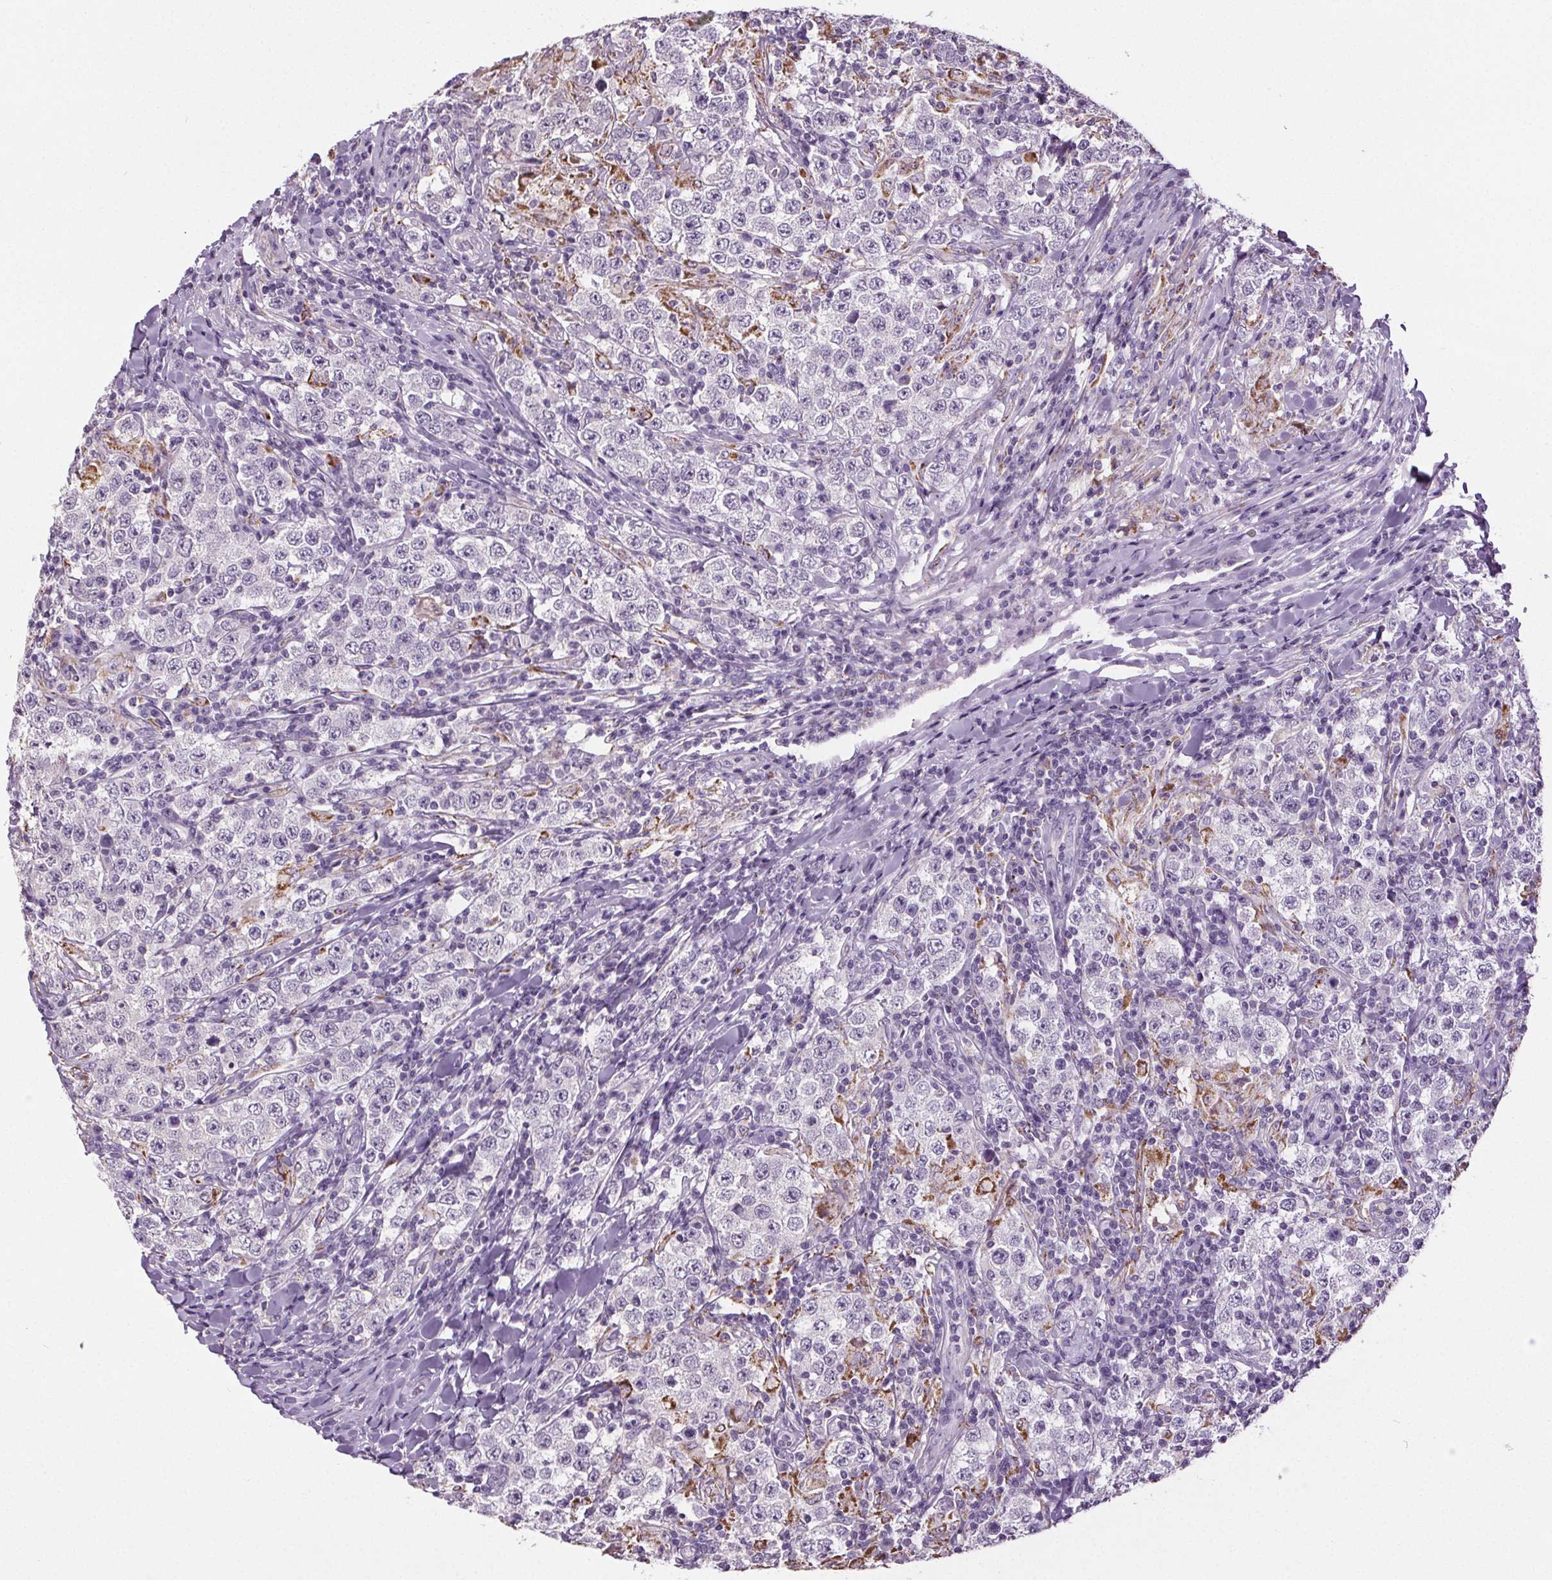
{"staining": {"intensity": "negative", "quantity": "none", "location": "none"}, "tissue": "testis cancer", "cell_type": "Tumor cells", "image_type": "cancer", "snomed": [{"axis": "morphology", "description": "Seminoma, NOS"}, {"axis": "morphology", "description": "Carcinoma, Embryonal, NOS"}, {"axis": "topography", "description": "Testis"}], "caption": "DAB immunohistochemical staining of testis embryonal carcinoma exhibits no significant staining in tumor cells.", "gene": "GPIHBP1", "patient": {"sex": "male", "age": 41}}